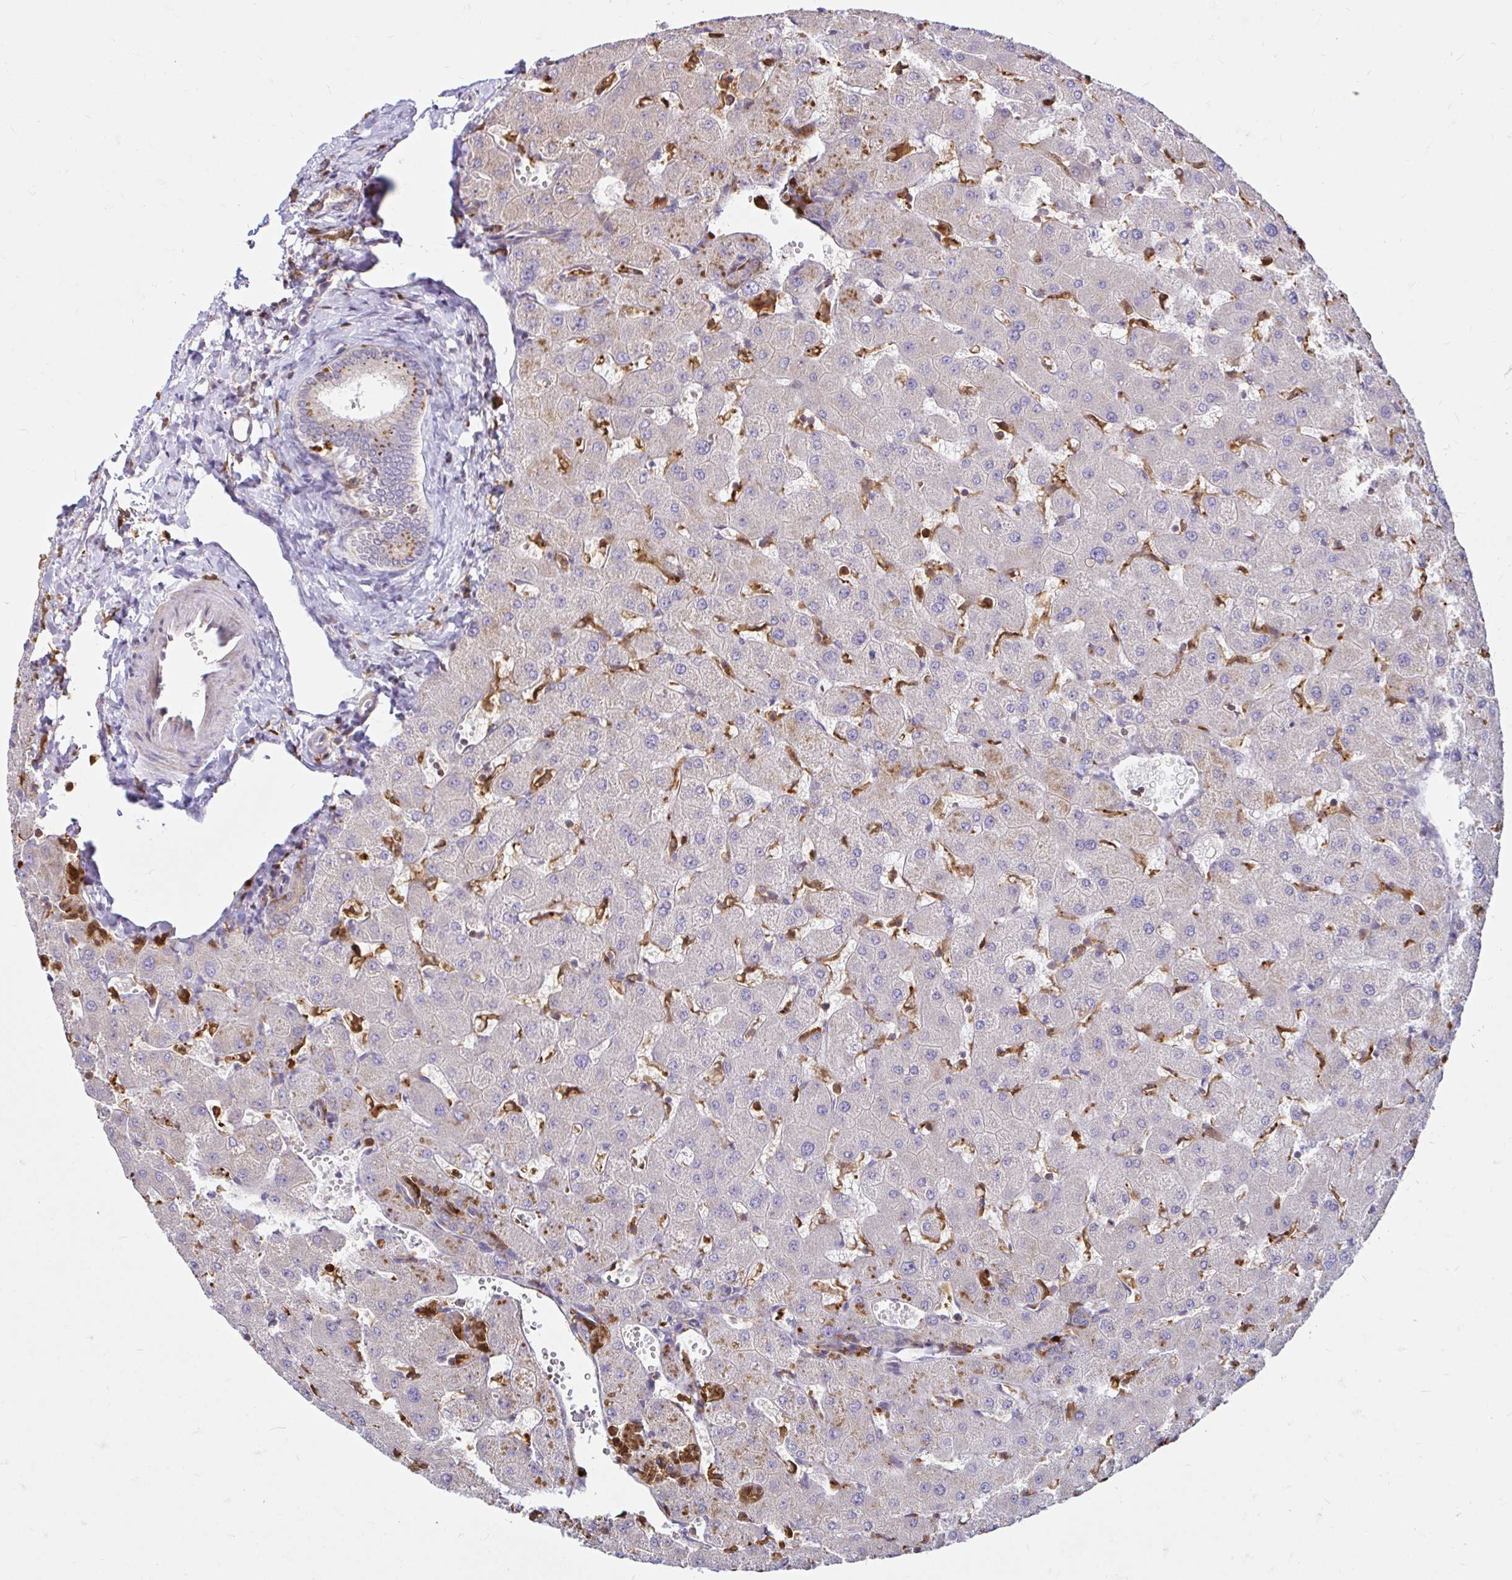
{"staining": {"intensity": "negative", "quantity": "none", "location": "none"}, "tissue": "liver", "cell_type": "Cholangiocytes", "image_type": "normal", "snomed": [{"axis": "morphology", "description": "Normal tissue, NOS"}, {"axis": "topography", "description": "Liver"}], "caption": "High power microscopy histopathology image of an immunohistochemistry image of normal liver, revealing no significant positivity in cholangiocytes.", "gene": "PYCARD", "patient": {"sex": "female", "age": 63}}